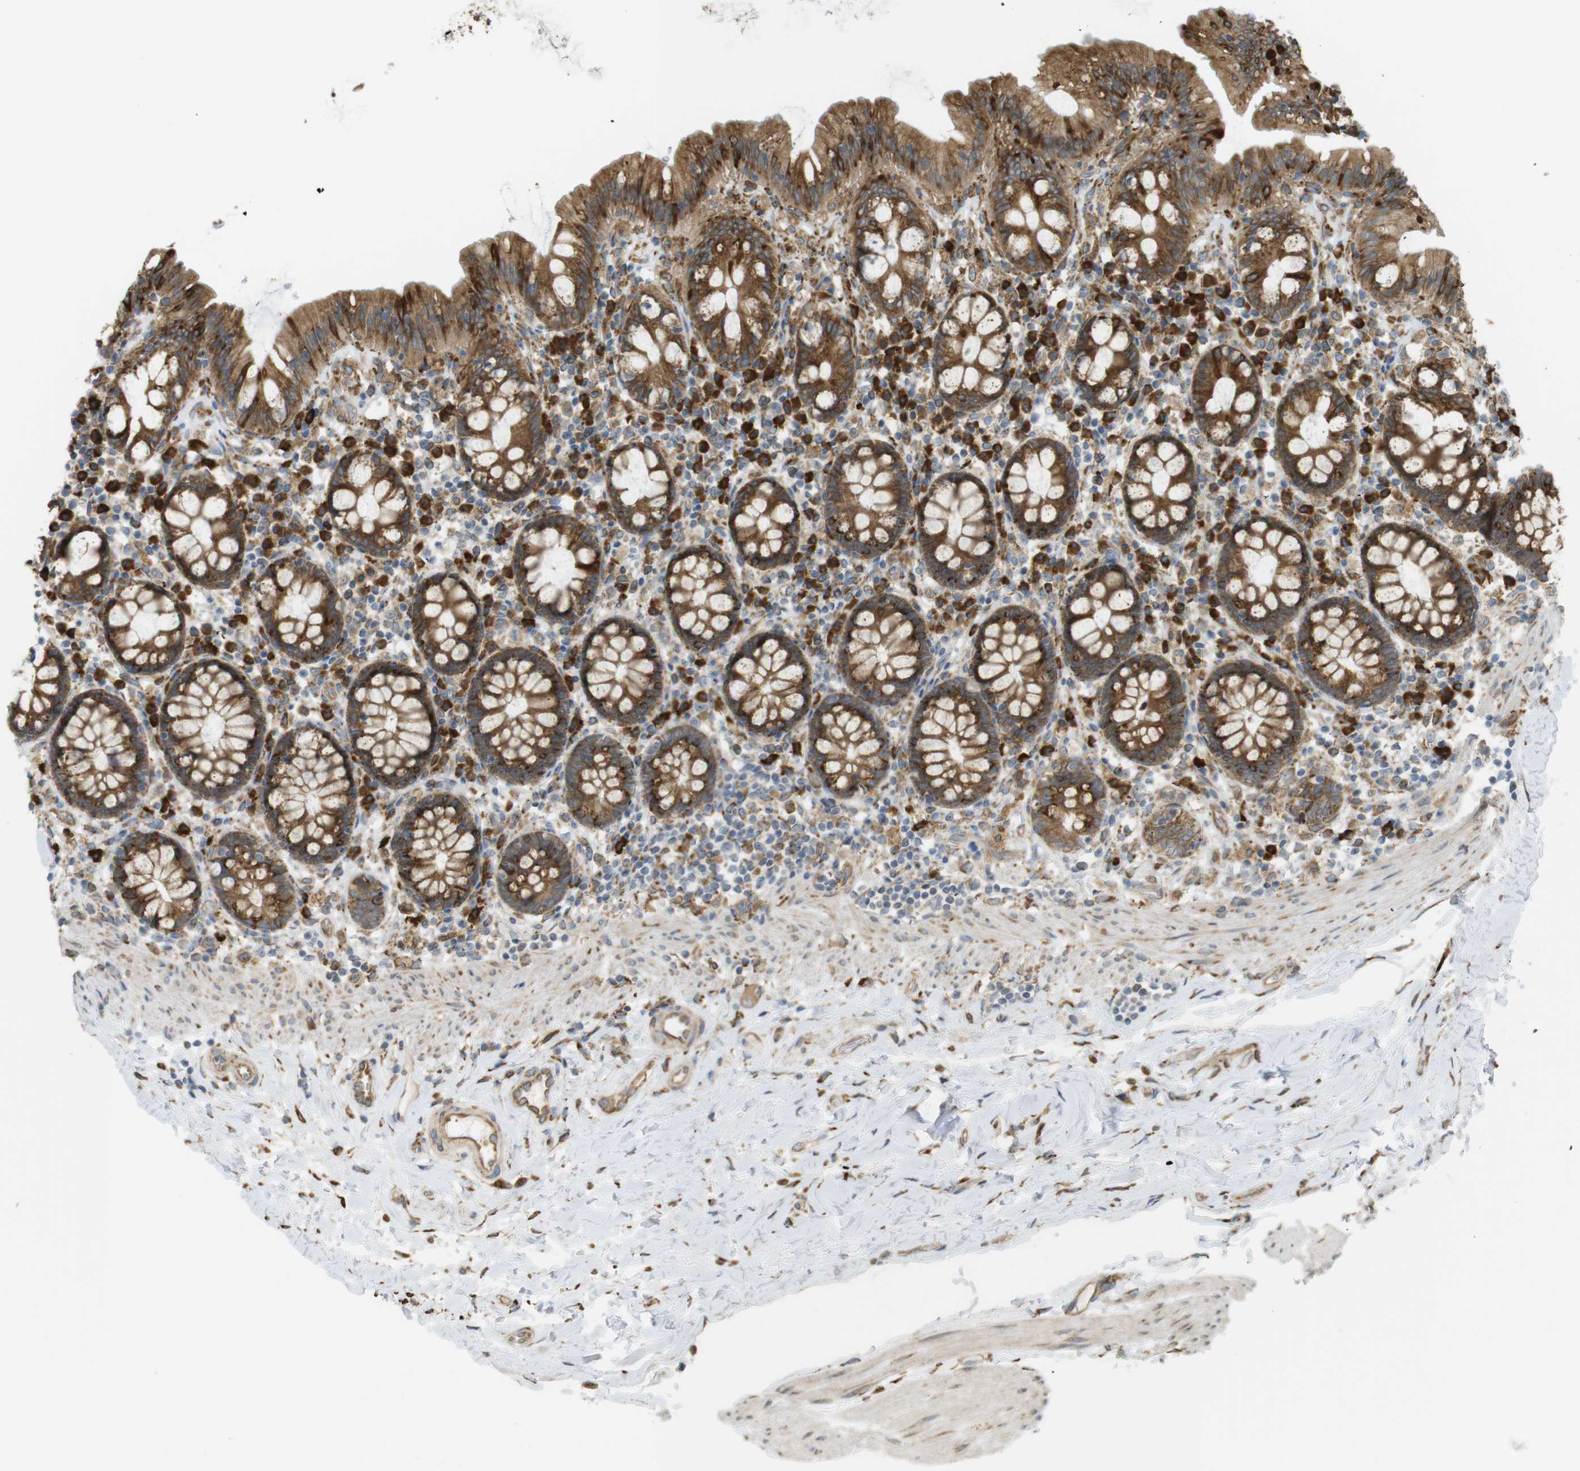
{"staining": {"intensity": "moderate", "quantity": ">75%", "location": "cytoplasmic/membranous"}, "tissue": "colon", "cell_type": "Endothelial cells", "image_type": "normal", "snomed": [{"axis": "morphology", "description": "Normal tissue, NOS"}, {"axis": "topography", "description": "Colon"}], "caption": "Endothelial cells show medium levels of moderate cytoplasmic/membranous positivity in about >75% of cells in normal colon.", "gene": "MBOAT2", "patient": {"sex": "female", "age": 80}}